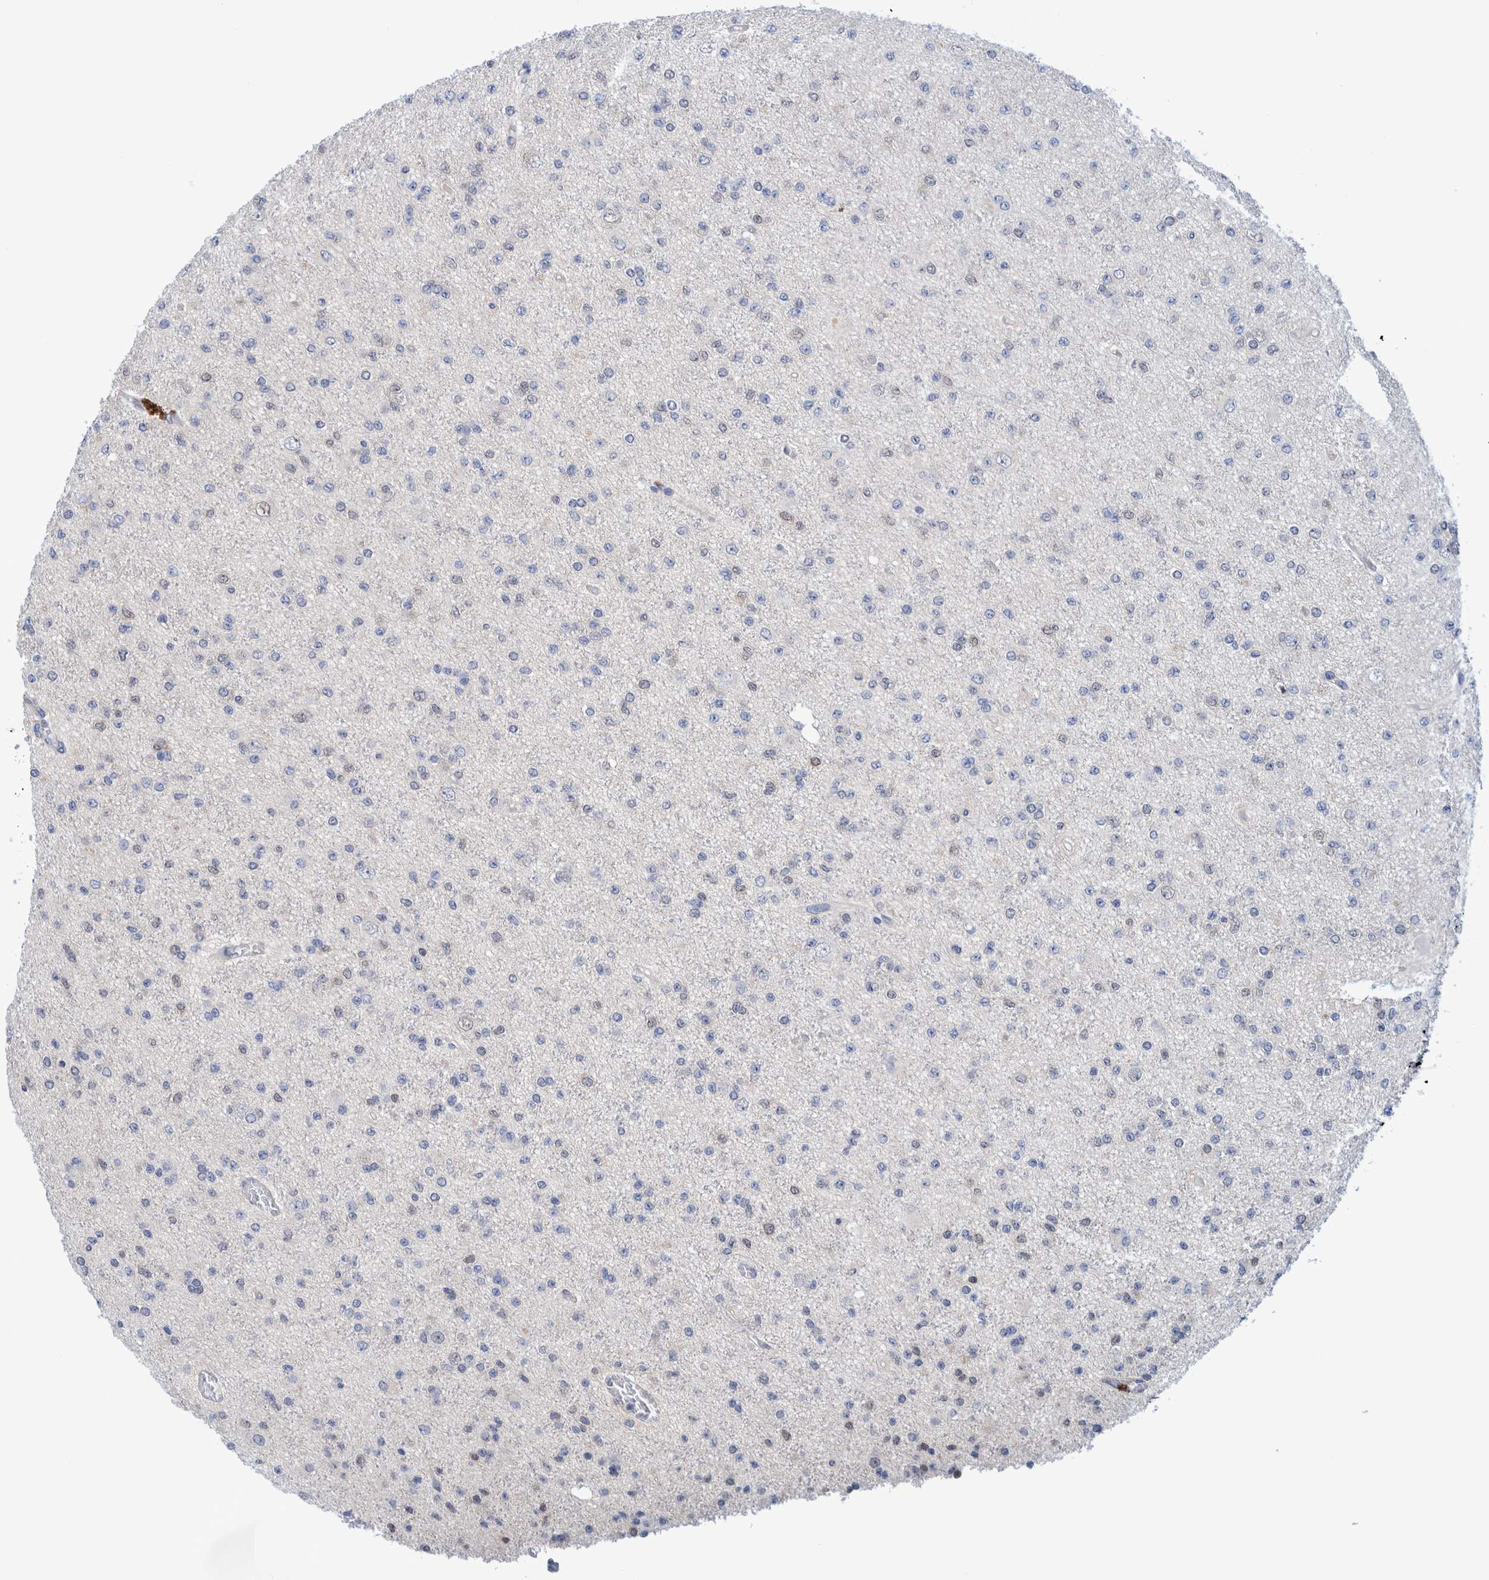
{"staining": {"intensity": "negative", "quantity": "none", "location": "none"}, "tissue": "glioma", "cell_type": "Tumor cells", "image_type": "cancer", "snomed": [{"axis": "morphology", "description": "Glioma, malignant, Low grade"}, {"axis": "topography", "description": "Brain"}], "caption": "Tumor cells show no significant protein expression in glioma. The staining is performed using DAB (3,3'-diaminobenzidine) brown chromogen with nuclei counter-stained in using hematoxylin.", "gene": "PFAS", "patient": {"sex": "female", "age": 22}}